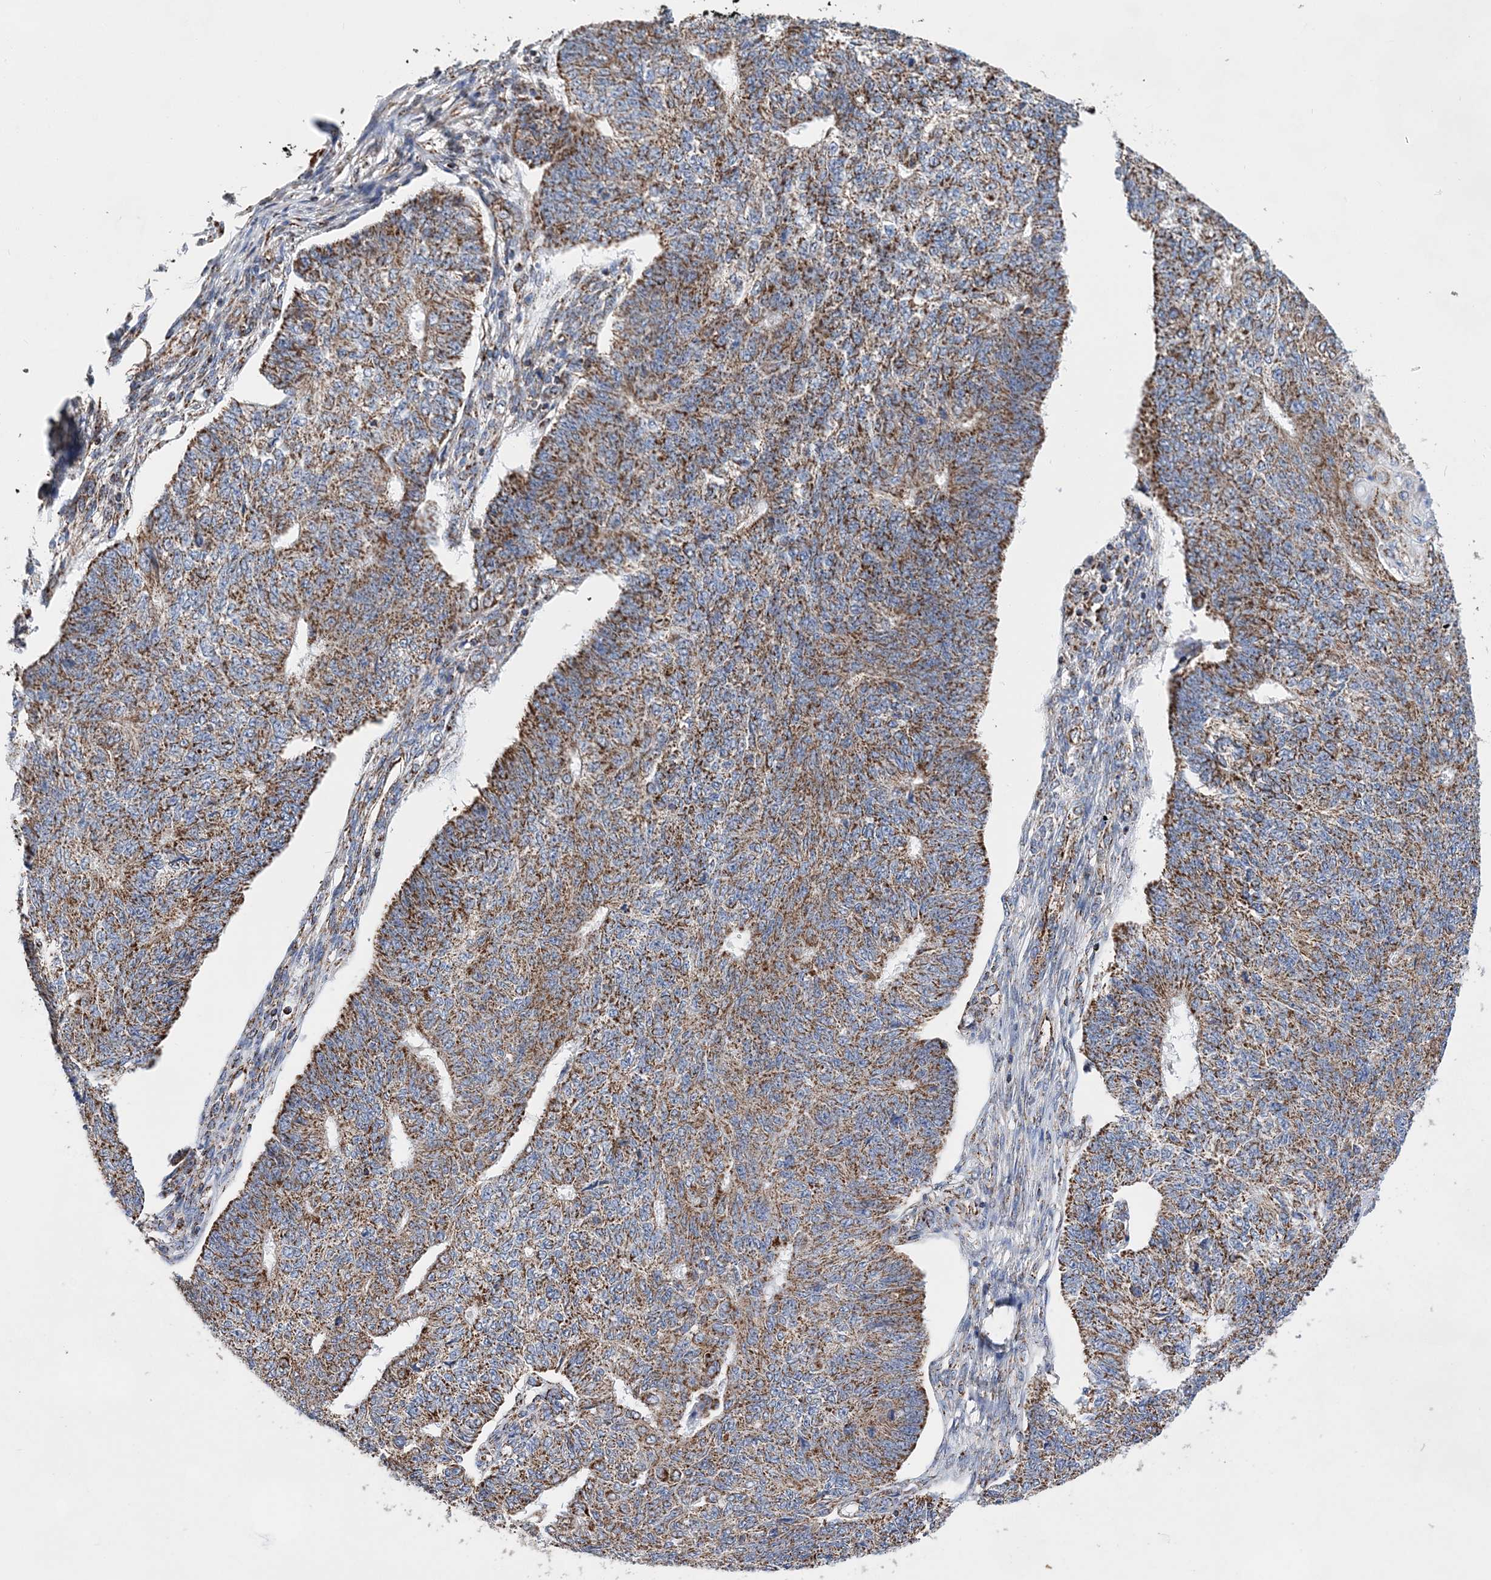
{"staining": {"intensity": "strong", "quantity": ">75%", "location": "cytoplasmic/membranous"}, "tissue": "endometrial cancer", "cell_type": "Tumor cells", "image_type": "cancer", "snomed": [{"axis": "morphology", "description": "Adenocarcinoma, NOS"}, {"axis": "topography", "description": "Endometrium"}], "caption": "DAB immunohistochemical staining of human endometrial cancer (adenocarcinoma) reveals strong cytoplasmic/membranous protein staining in approximately >75% of tumor cells. The staining was performed using DAB (3,3'-diaminobenzidine) to visualize the protein expression in brown, while the nuclei were stained in blue with hematoxylin (Magnification: 20x).", "gene": "ACOT9", "patient": {"sex": "female", "age": 32}}